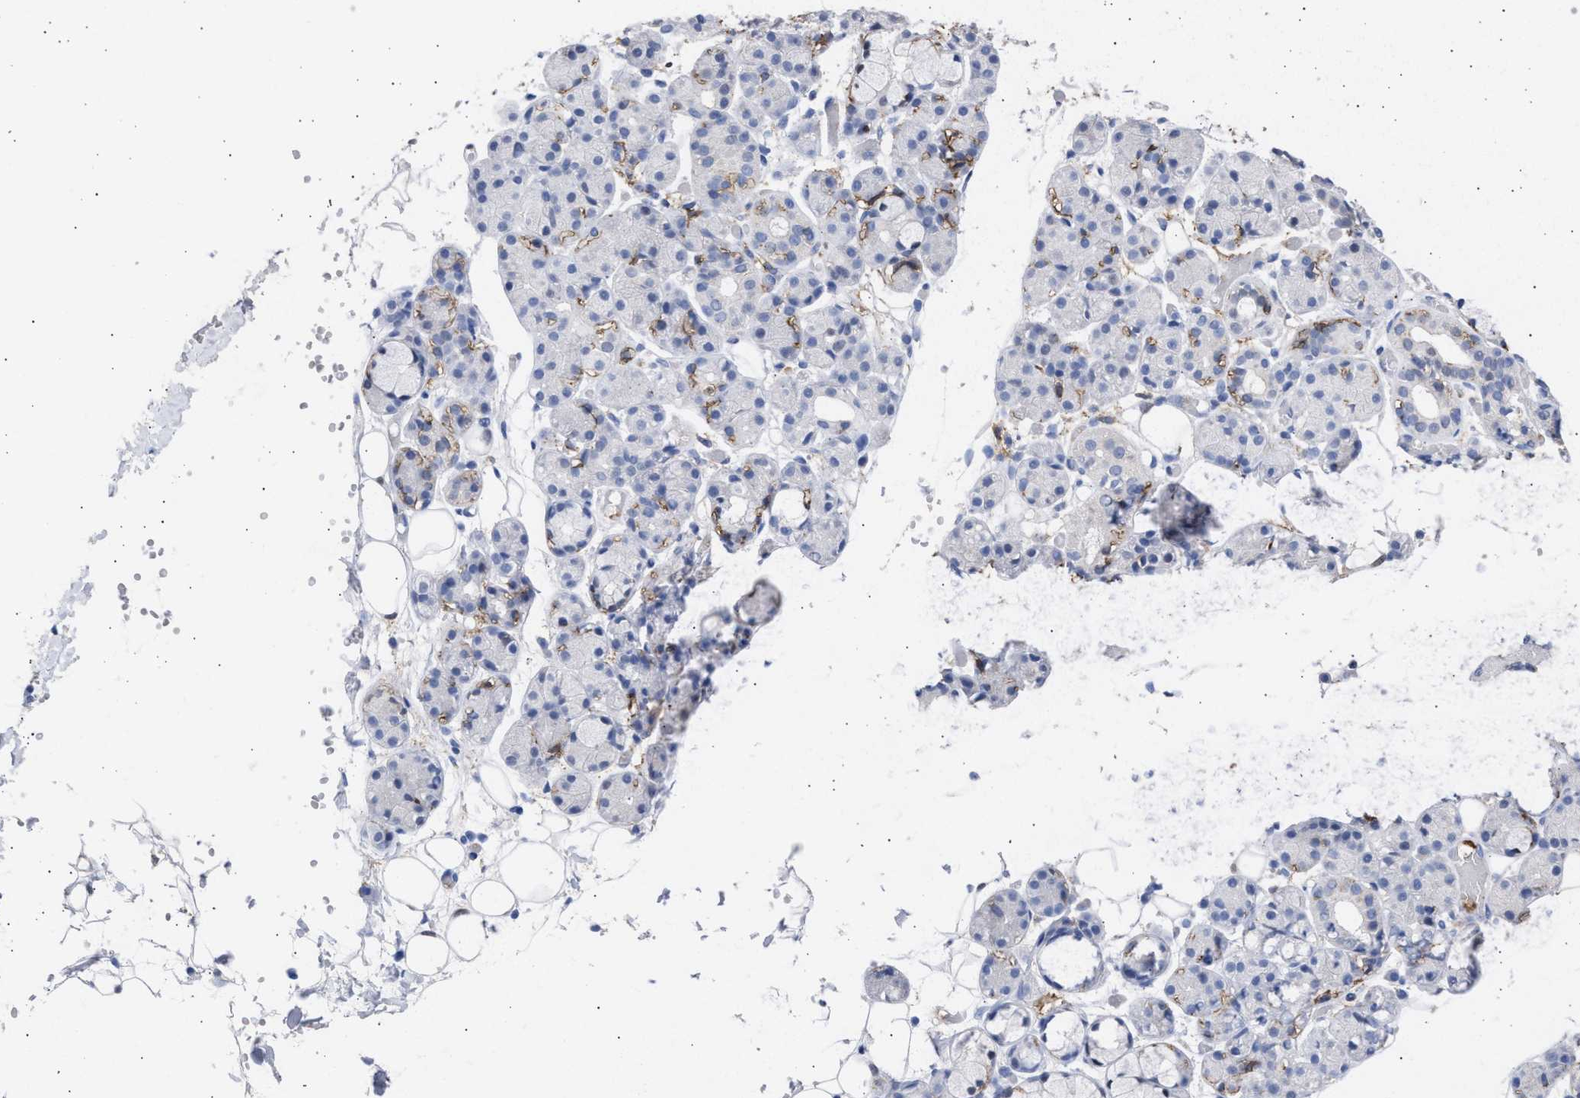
{"staining": {"intensity": "negative", "quantity": "none", "location": "none"}, "tissue": "salivary gland", "cell_type": "Glandular cells", "image_type": "normal", "snomed": [{"axis": "morphology", "description": "Normal tissue, NOS"}, {"axis": "topography", "description": "Salivary gland"}], "caption": "DAB (3,3'-diaminobenzidine) immunohistochemical staining of normal human salivary gland shows no significant positivity in glandular cells.", "gene": "FCER1A", "patient": {"sex": "male", "age": 63}}